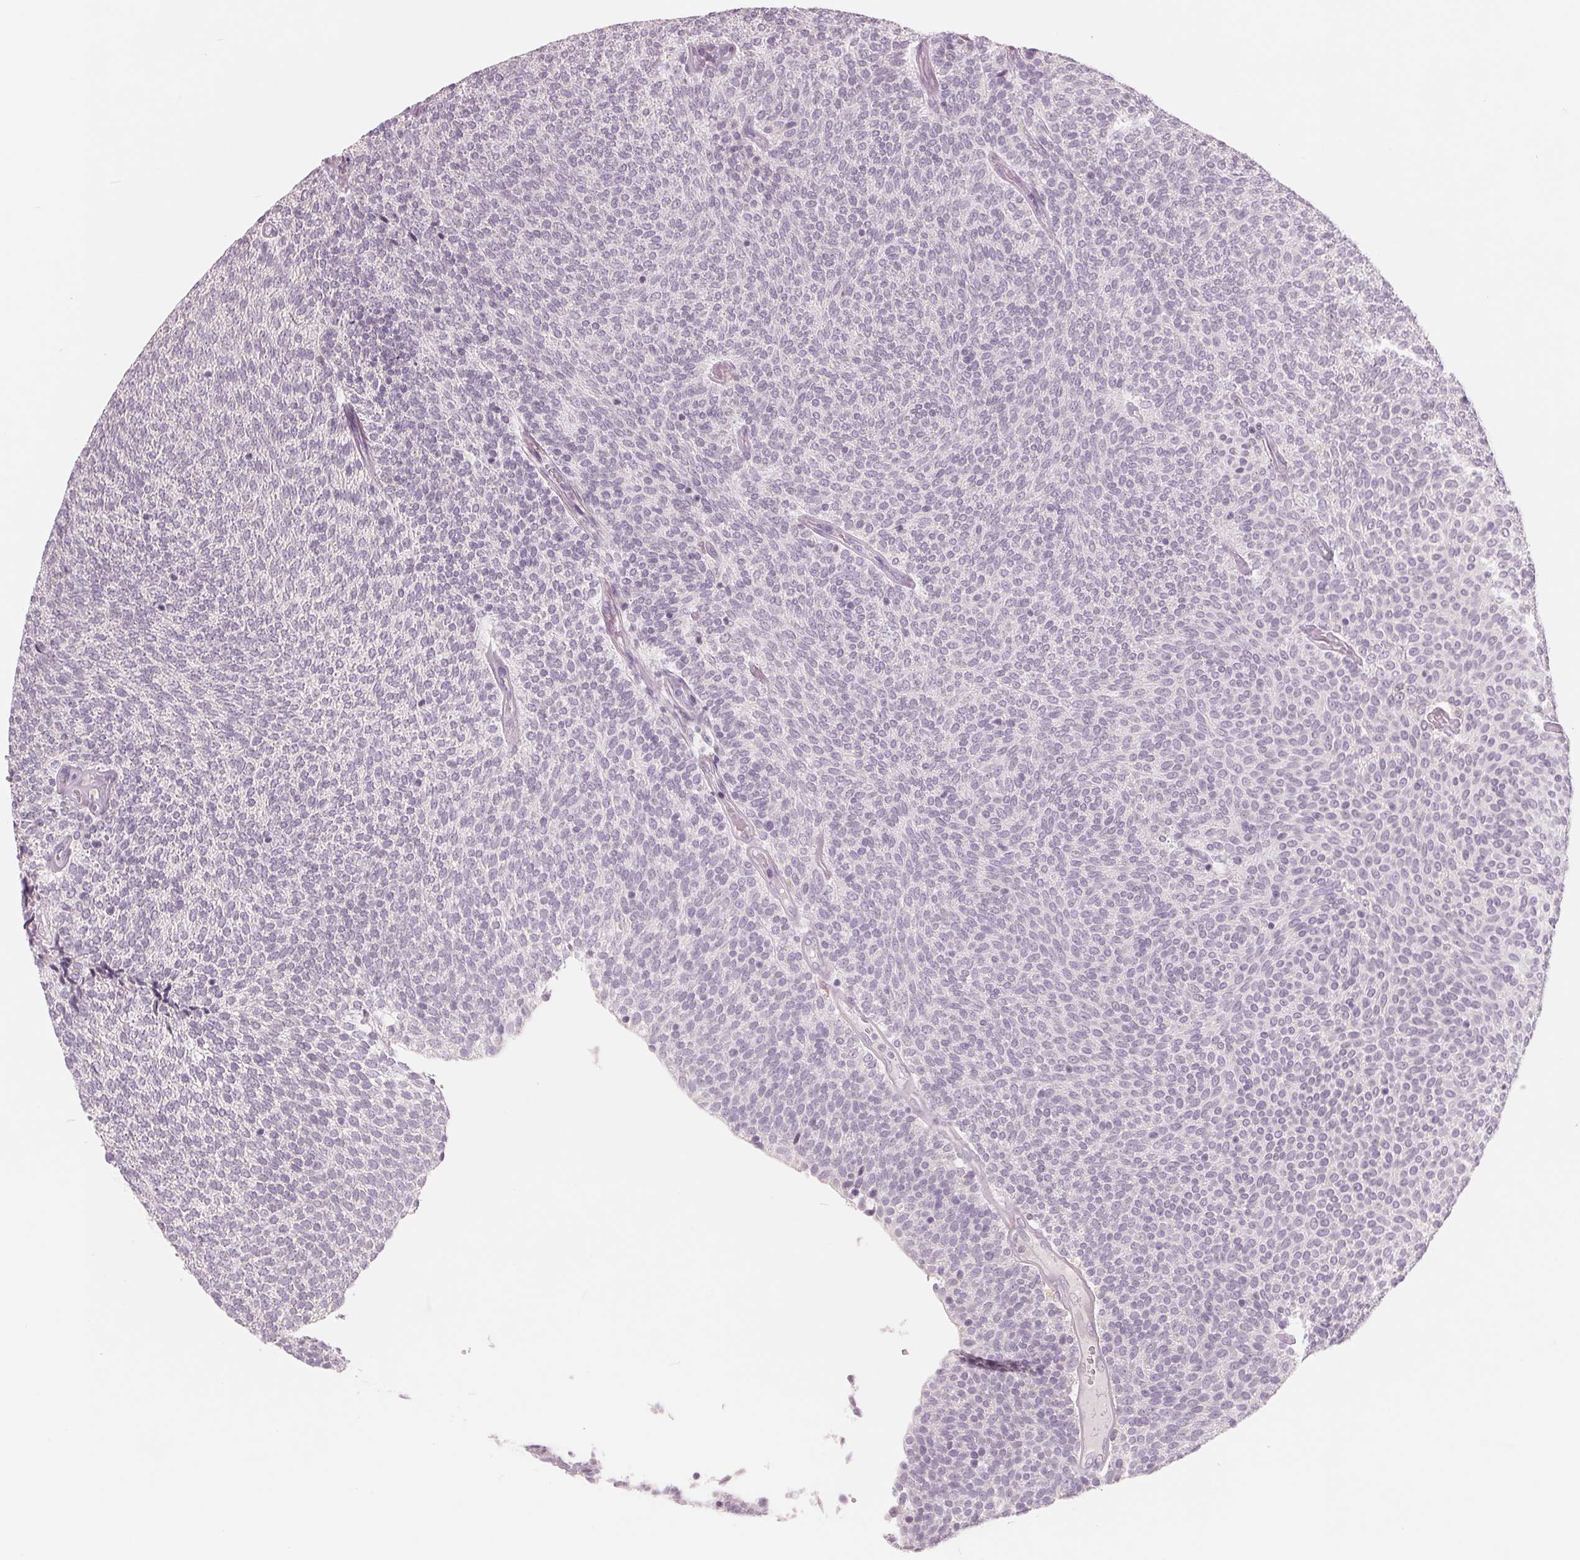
{"staining": {"intensity": "negative", "quantity": "none", "location": "none"}, "tissue": "urothelial cancer", "cell_type": "Tumor cells", "image_type": "cancer", "snomed": [{"axis": "morphology", "description": "Urothelial carcinoma, Low grade"}, {"axis": "topography", "description": "Urinary bladder"}], "caption": "This is an immunohistochemistry (IHC) histopathology image of urothelial carcinoma (low-grade). There is no positivity in tumor cells.", "gene": "IL9R", "patient": {"sex": "male", "age": 77}}